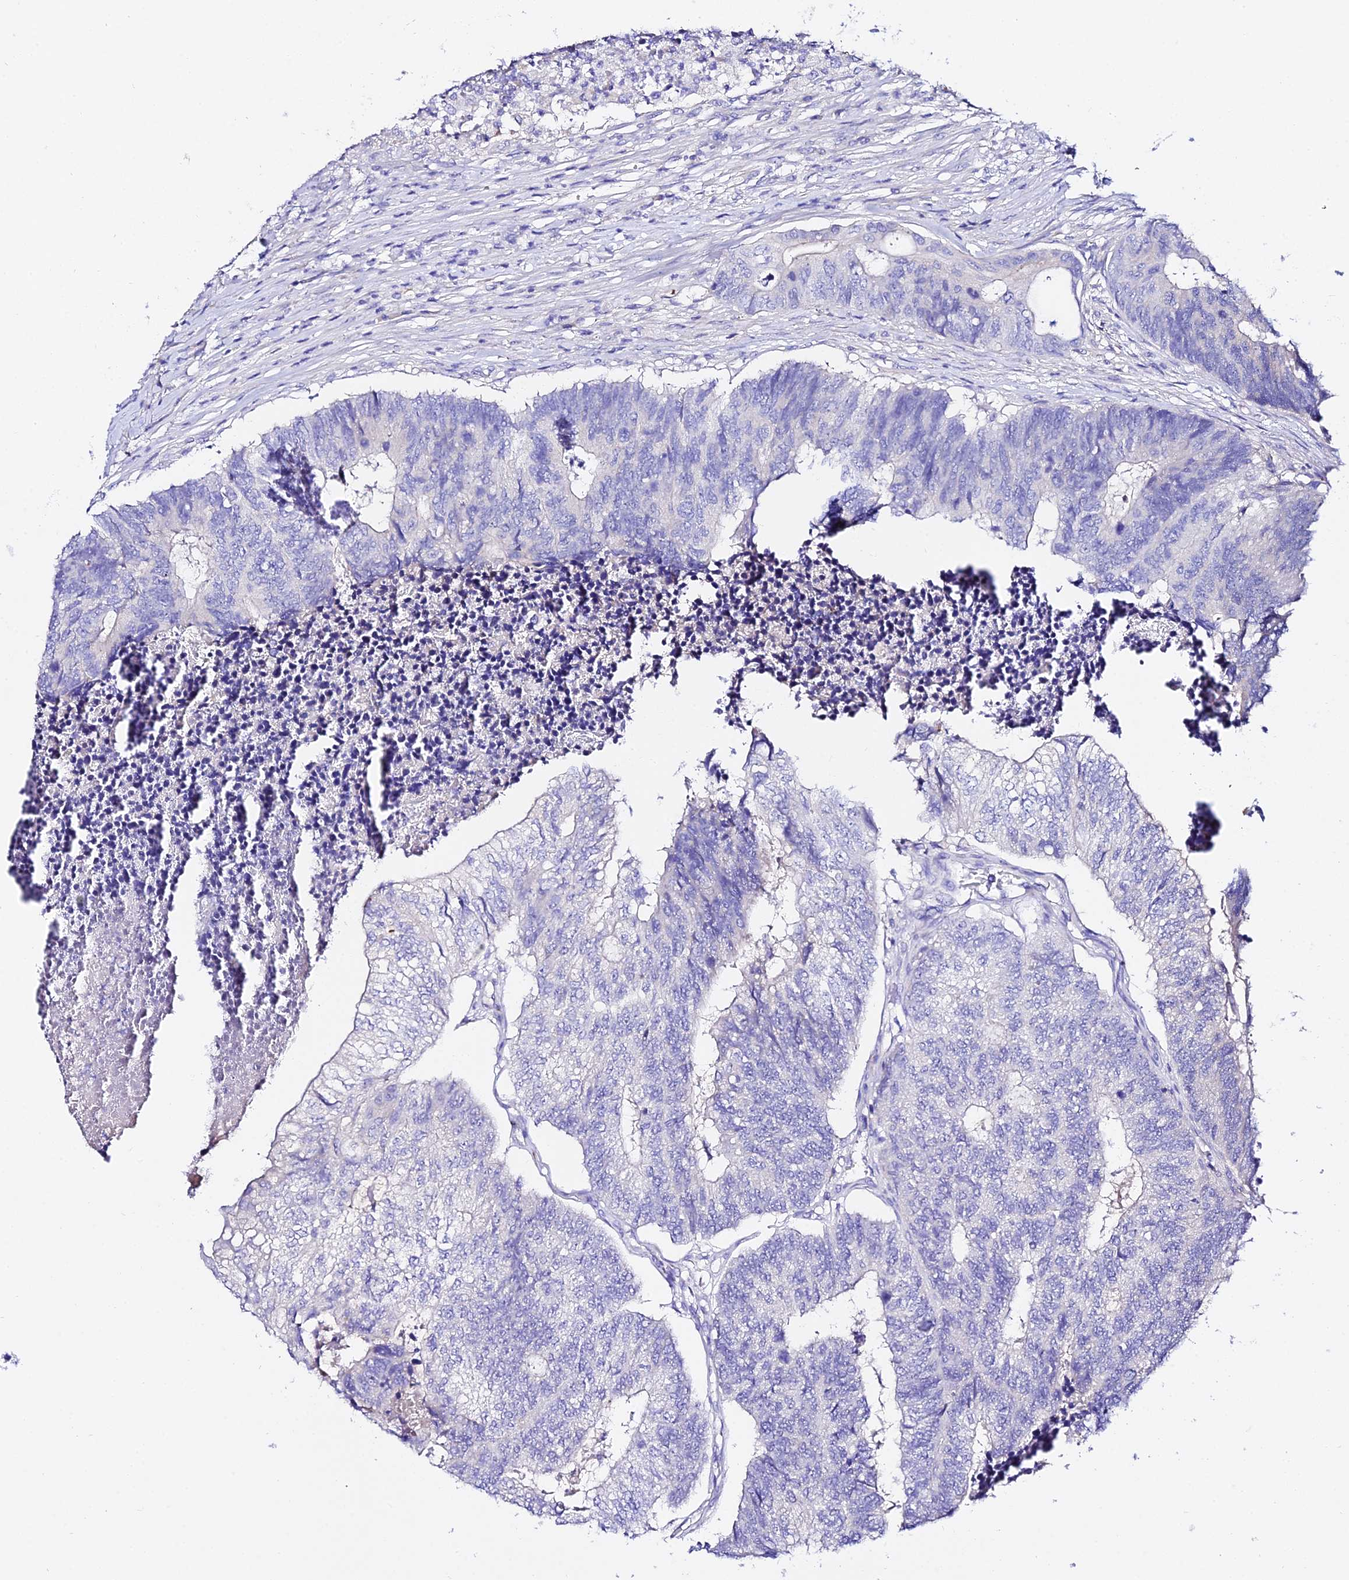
{"staining": {"intensity": "negative", "quantity": "none", "location": "none"}, "tissue": "colorectal cancer", "cell_type": "Tumor cells", "image_type": "cancer", "snomed": [{"axis": "morphology", "description": "Adenocarcinoma, NOS"}, {"axis": "topography", "description": "Colon"}], "caption": "Image shows no protein expression in tumor cells of colorectal cancer (adenocarcinoma) tissue.", "gene": "TMEM117", "patient": {"sex": "female", "age": 67}}